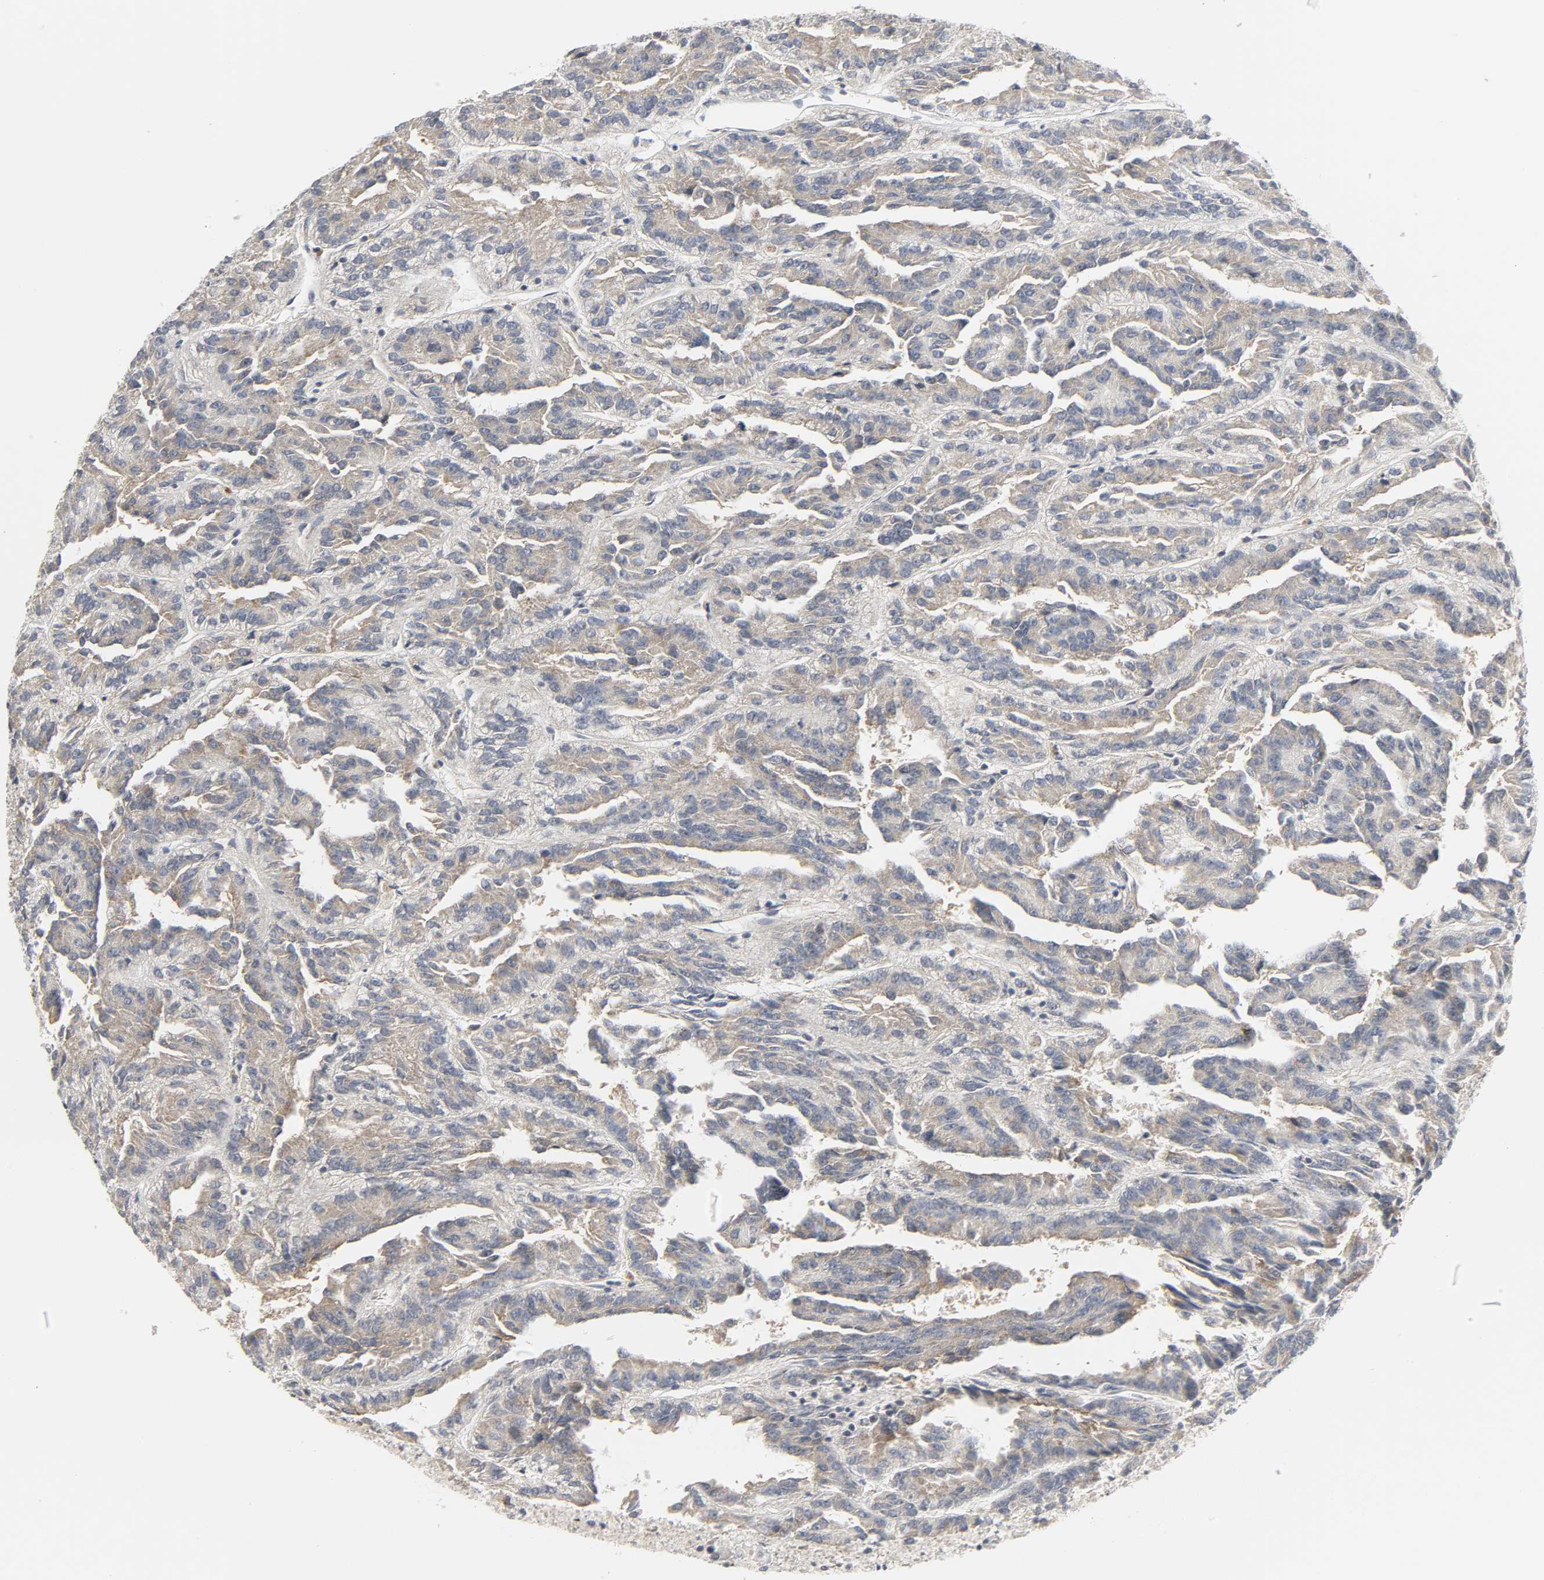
{"staining": {"intensity": "moderate", "quantity": ">75%", "location": "cytoplasmic/membranous"}, "tissue": "renal cancer", "cell_type": "Tumor cells", "image_type": "cancer", "snomed": [{"axis": "morphology", "description": "Adenocarcinoma, NOS"}, {"axis": "topography", "description": "Kidney"}], "caption": "This photomicrograph exhibits IHC staining of adenocarcinoma (renal), with medium moderate cytoplasmic/membranous expression in about >75% of tumor cells.", "gene": "CLIP1", "patient": {"sex": "male", "age": 46}}